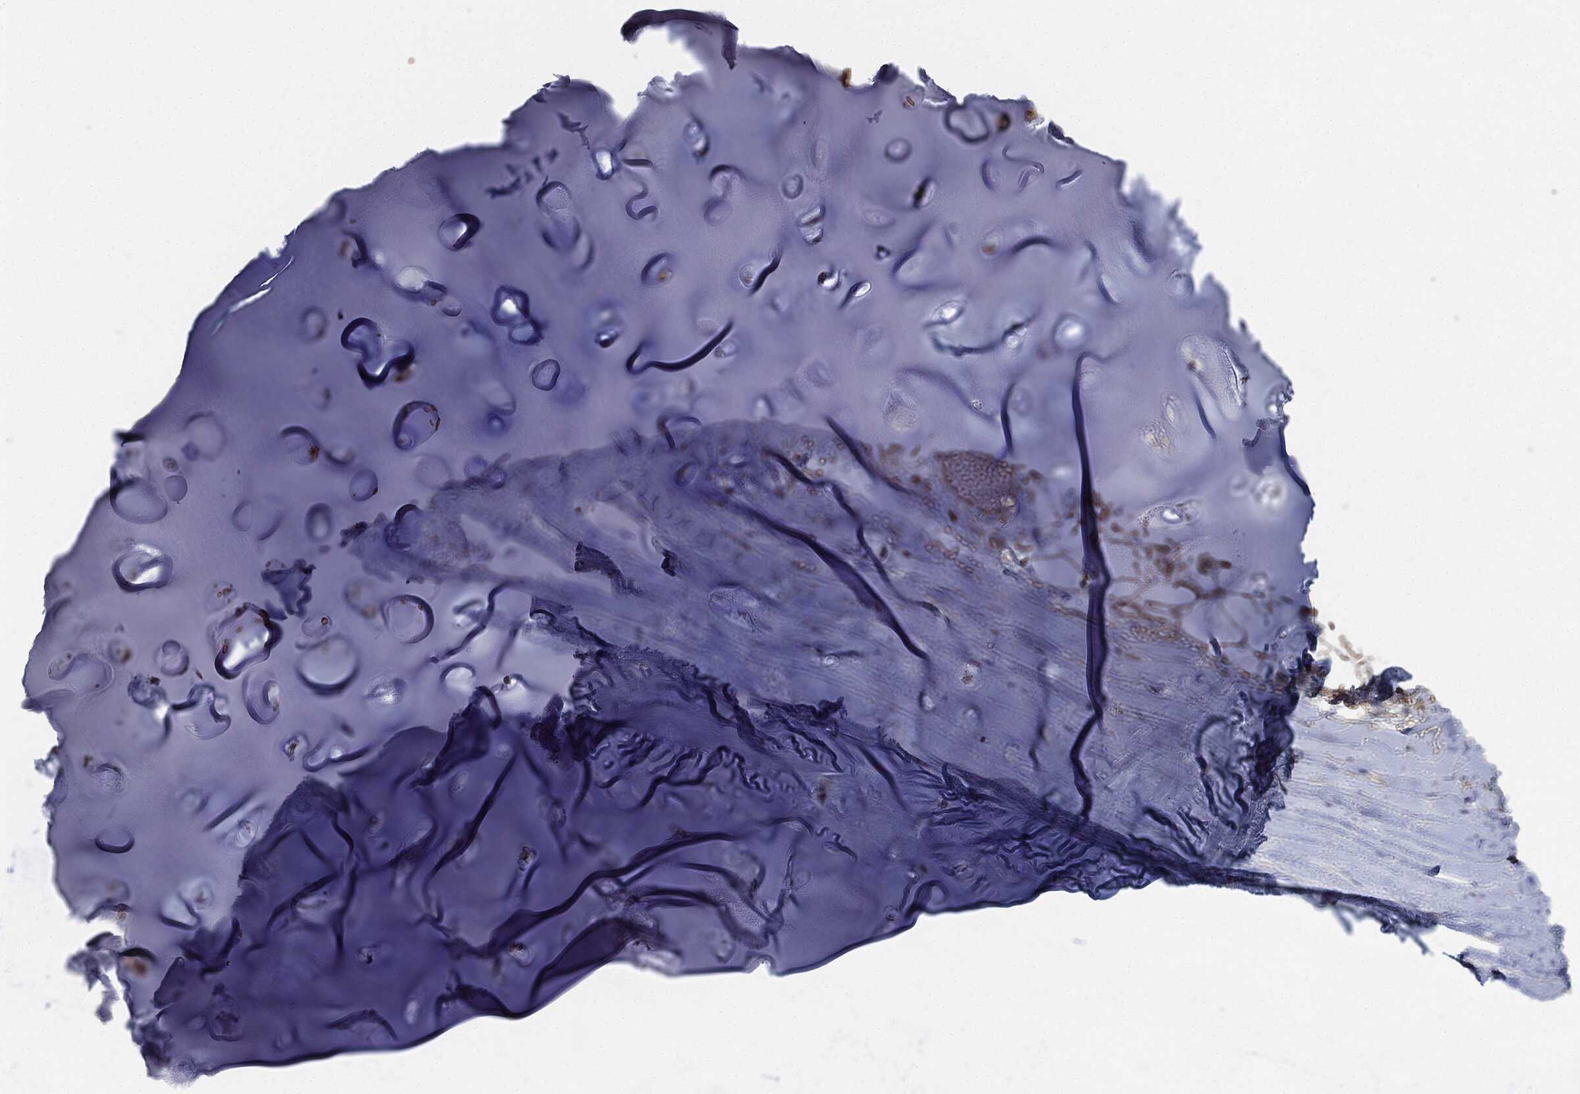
{"staining": {"intensity": "strong", "quantity": ">75%", "location": "cytoplasmic/membranous"}, "tissue": "adipose tissue", "cell_type": "Adipocytes", "image_type": "normal", "snomed": [{"axis": "morphology", "description": "Normal tissue, NOS"}, {"axis": "topography", "description": "Cartilage tissue"}], "caption": "Adipocytes demonstrate high levels of strong cytoplasmic/membranous expression in approximately >75% of cells in unremarkable adipose tissue. (IHC, brightfield microscopy, high magnification).", "gene": "RYK", "patient": {"sex": "male", "age": 81}}